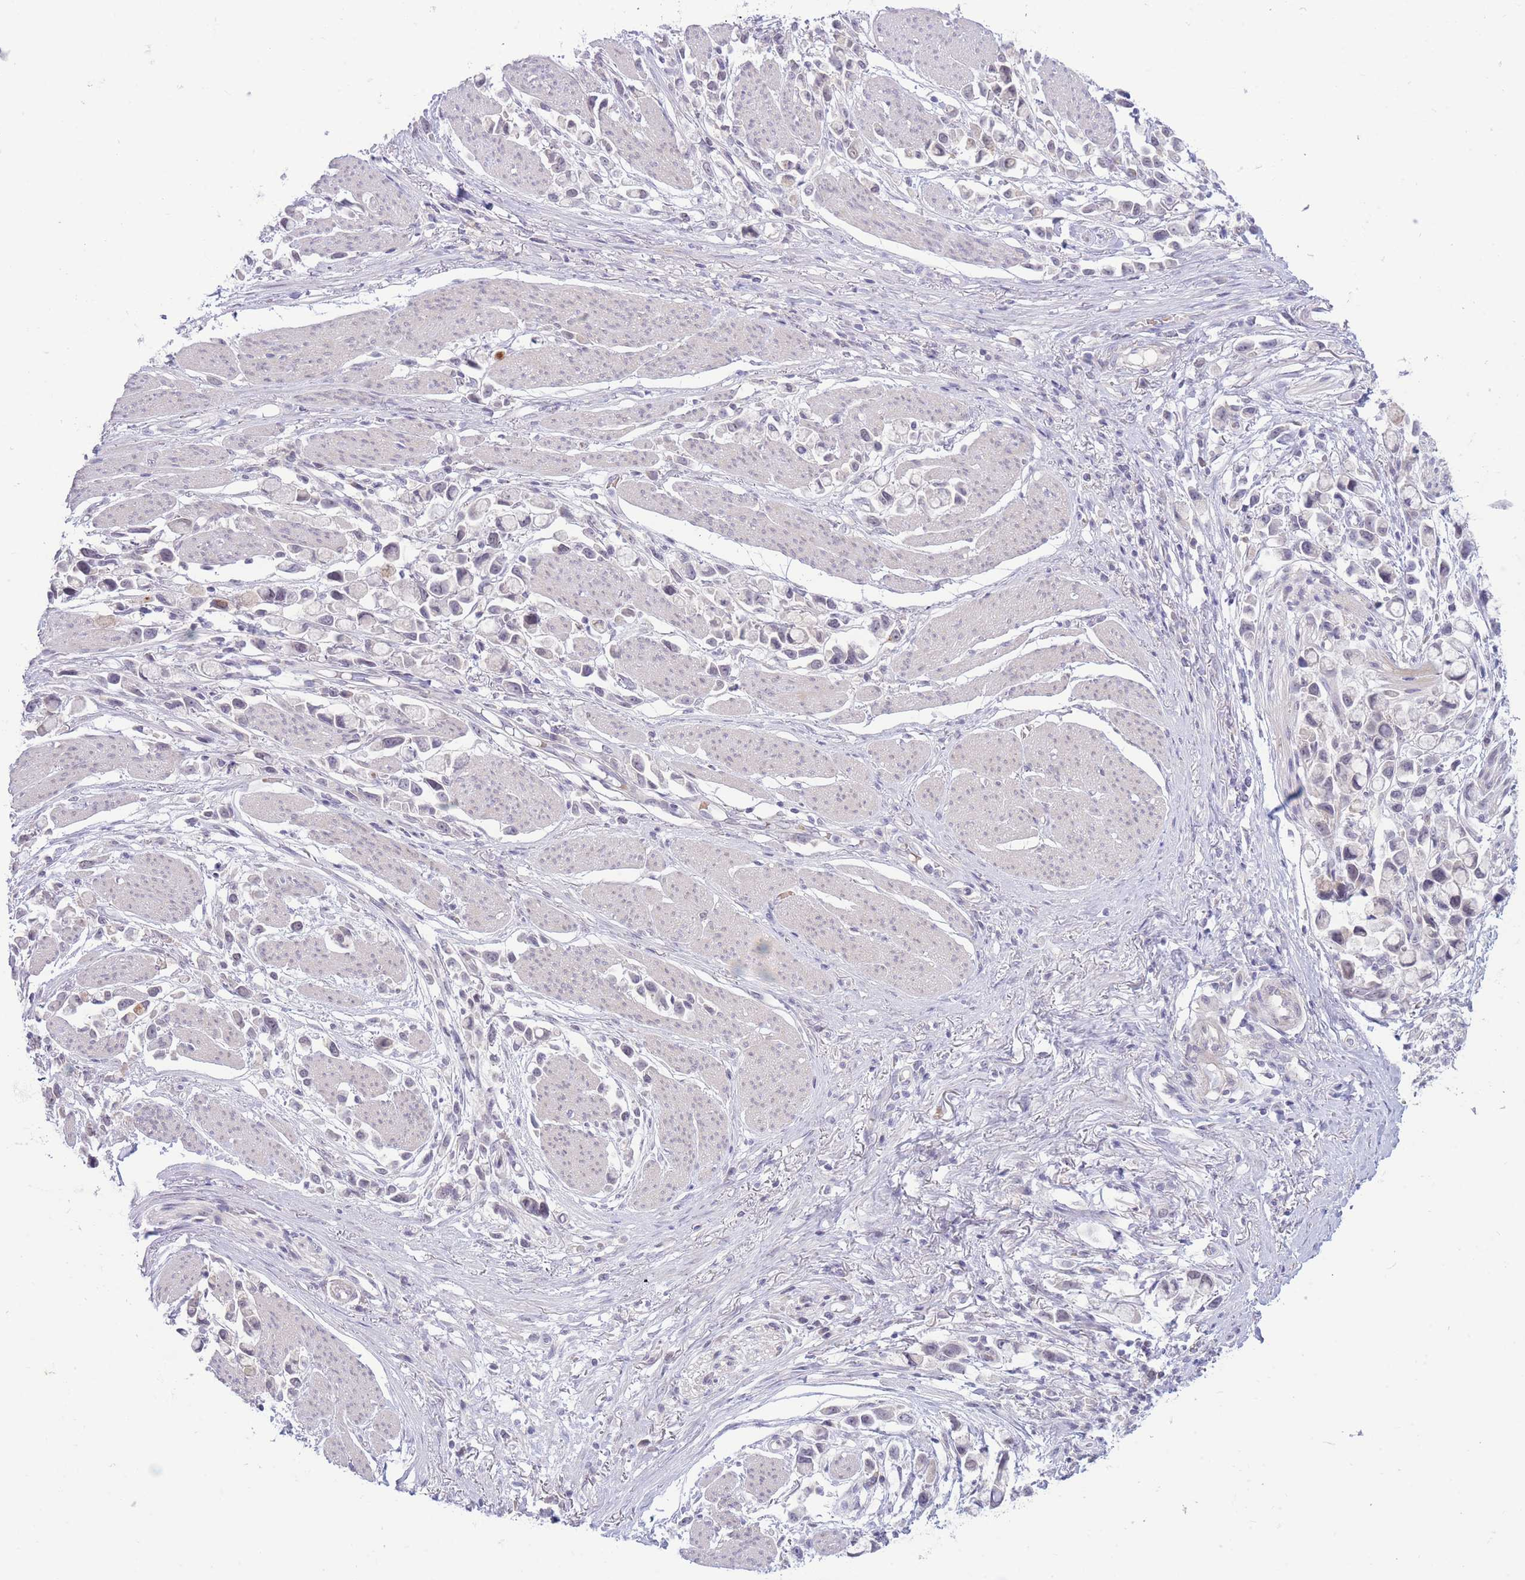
{"staining": {"intensity": "negative", "quantity": "none", "location": "none"}, "tissue": "stomach cancer", "cell_type": "Tumor cells", "image_type": "cancer", "snomed": [{"axis": "morphology", "description": "Adenocarcinoma, NOS"}, {"axis": "topography", "description": "Stomach"}], "caption": "An immunohistochemistry (IHC) image of stomach cancer (adenocarcinoma) is shown. There is no staining in tumor cells of stomach cancer (adenocarcinoma).", "gene": "FBXO46", "patient": {"sex": "female", "age": 81}}